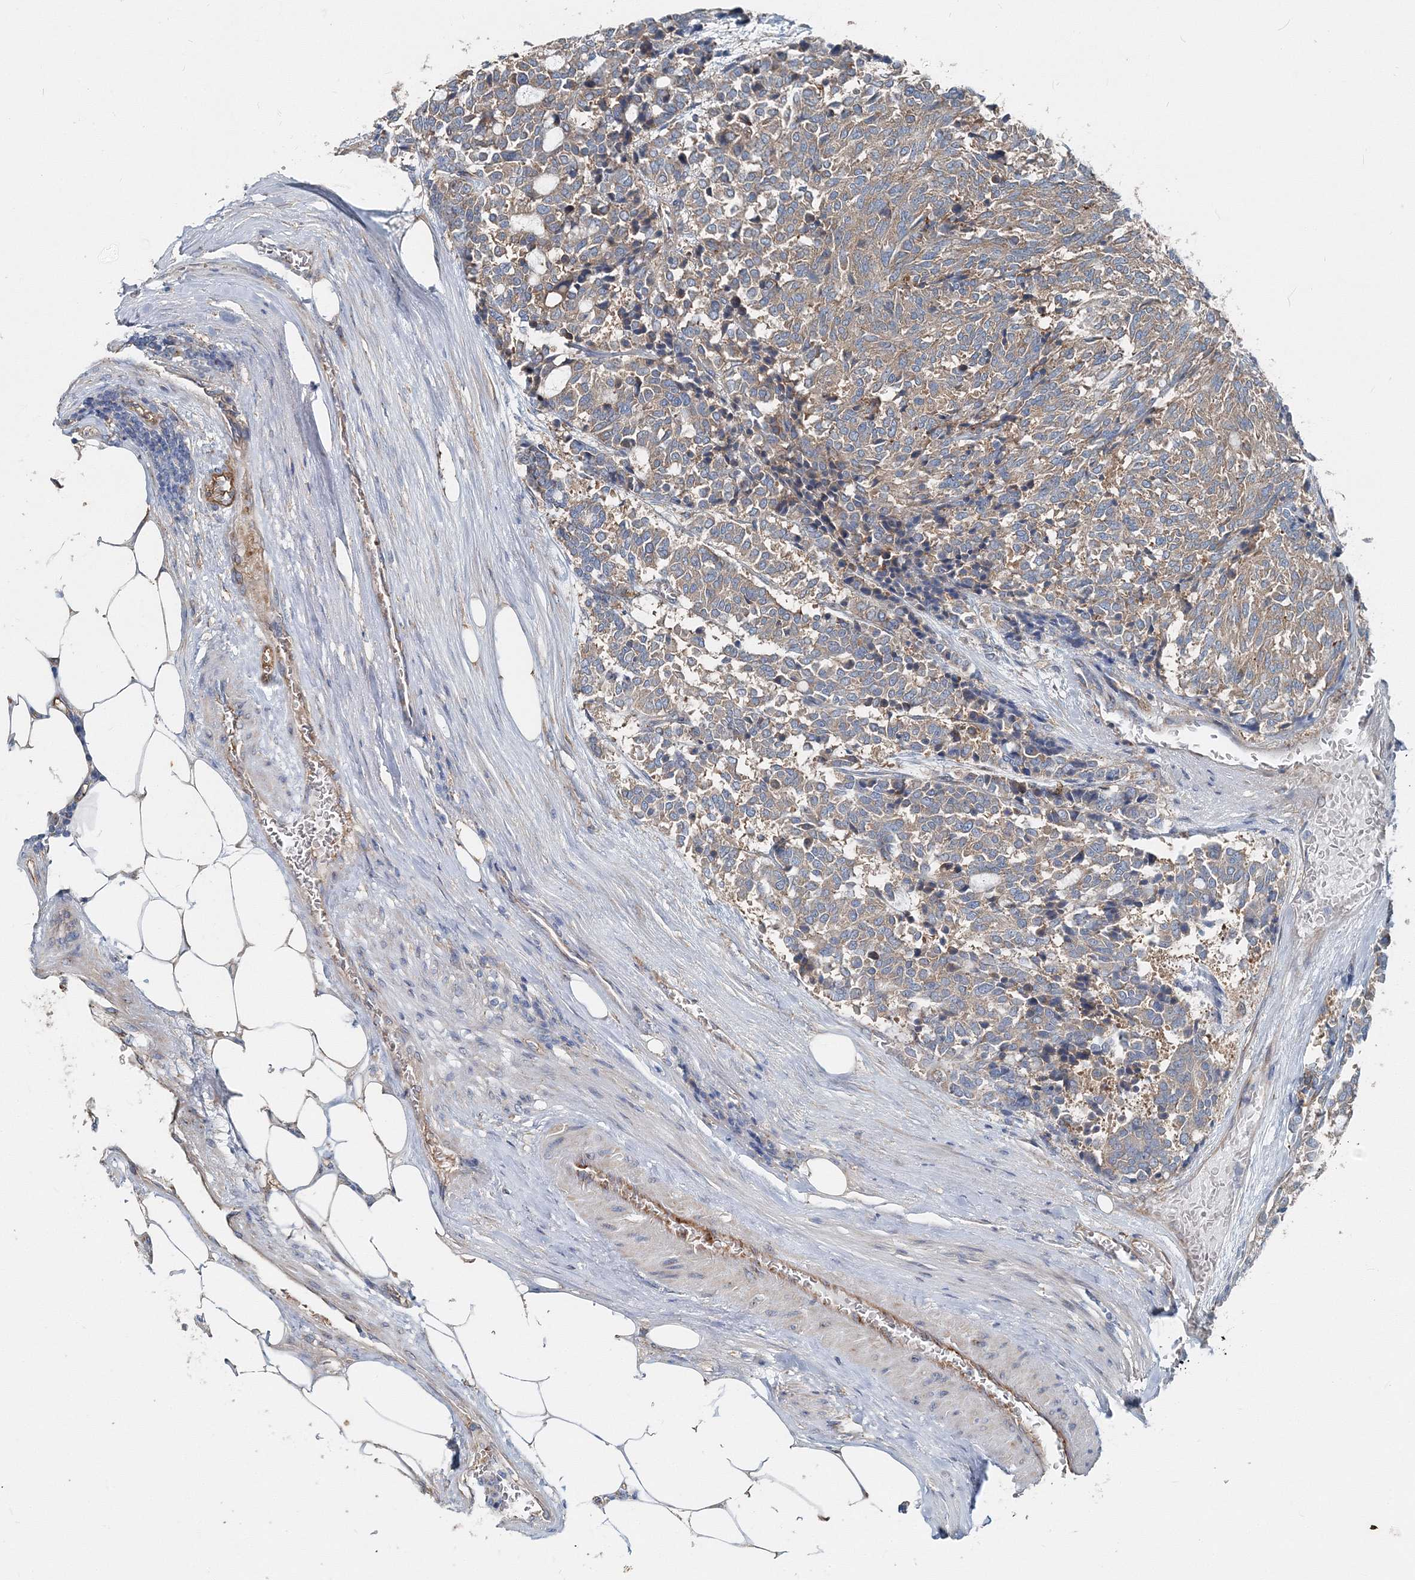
{"staining": {"intensity": "weak", "quantity": ">75%", "location": "cytoplasmic/membranous"}, "tissue": "carcinoid", "cell_type": "Tumor cells", "image_type": "cancer", "snomed": [{"axis": "morphology", "description": "Carcinoid, malignant, NOS"}, {"axis": "topography", "description": "Pancreas"}], "caption": "Immunohistochemistry (IHC) (DAB (3,3'-diaminobenzidine)) staining of human malignant carcinoid reveals weak cytoplasmic/membranous protein expression in approximately >75% of tumor cells.", "gene": "MPHOSPH9", "patient": {"sex": "female", "age": 54}}